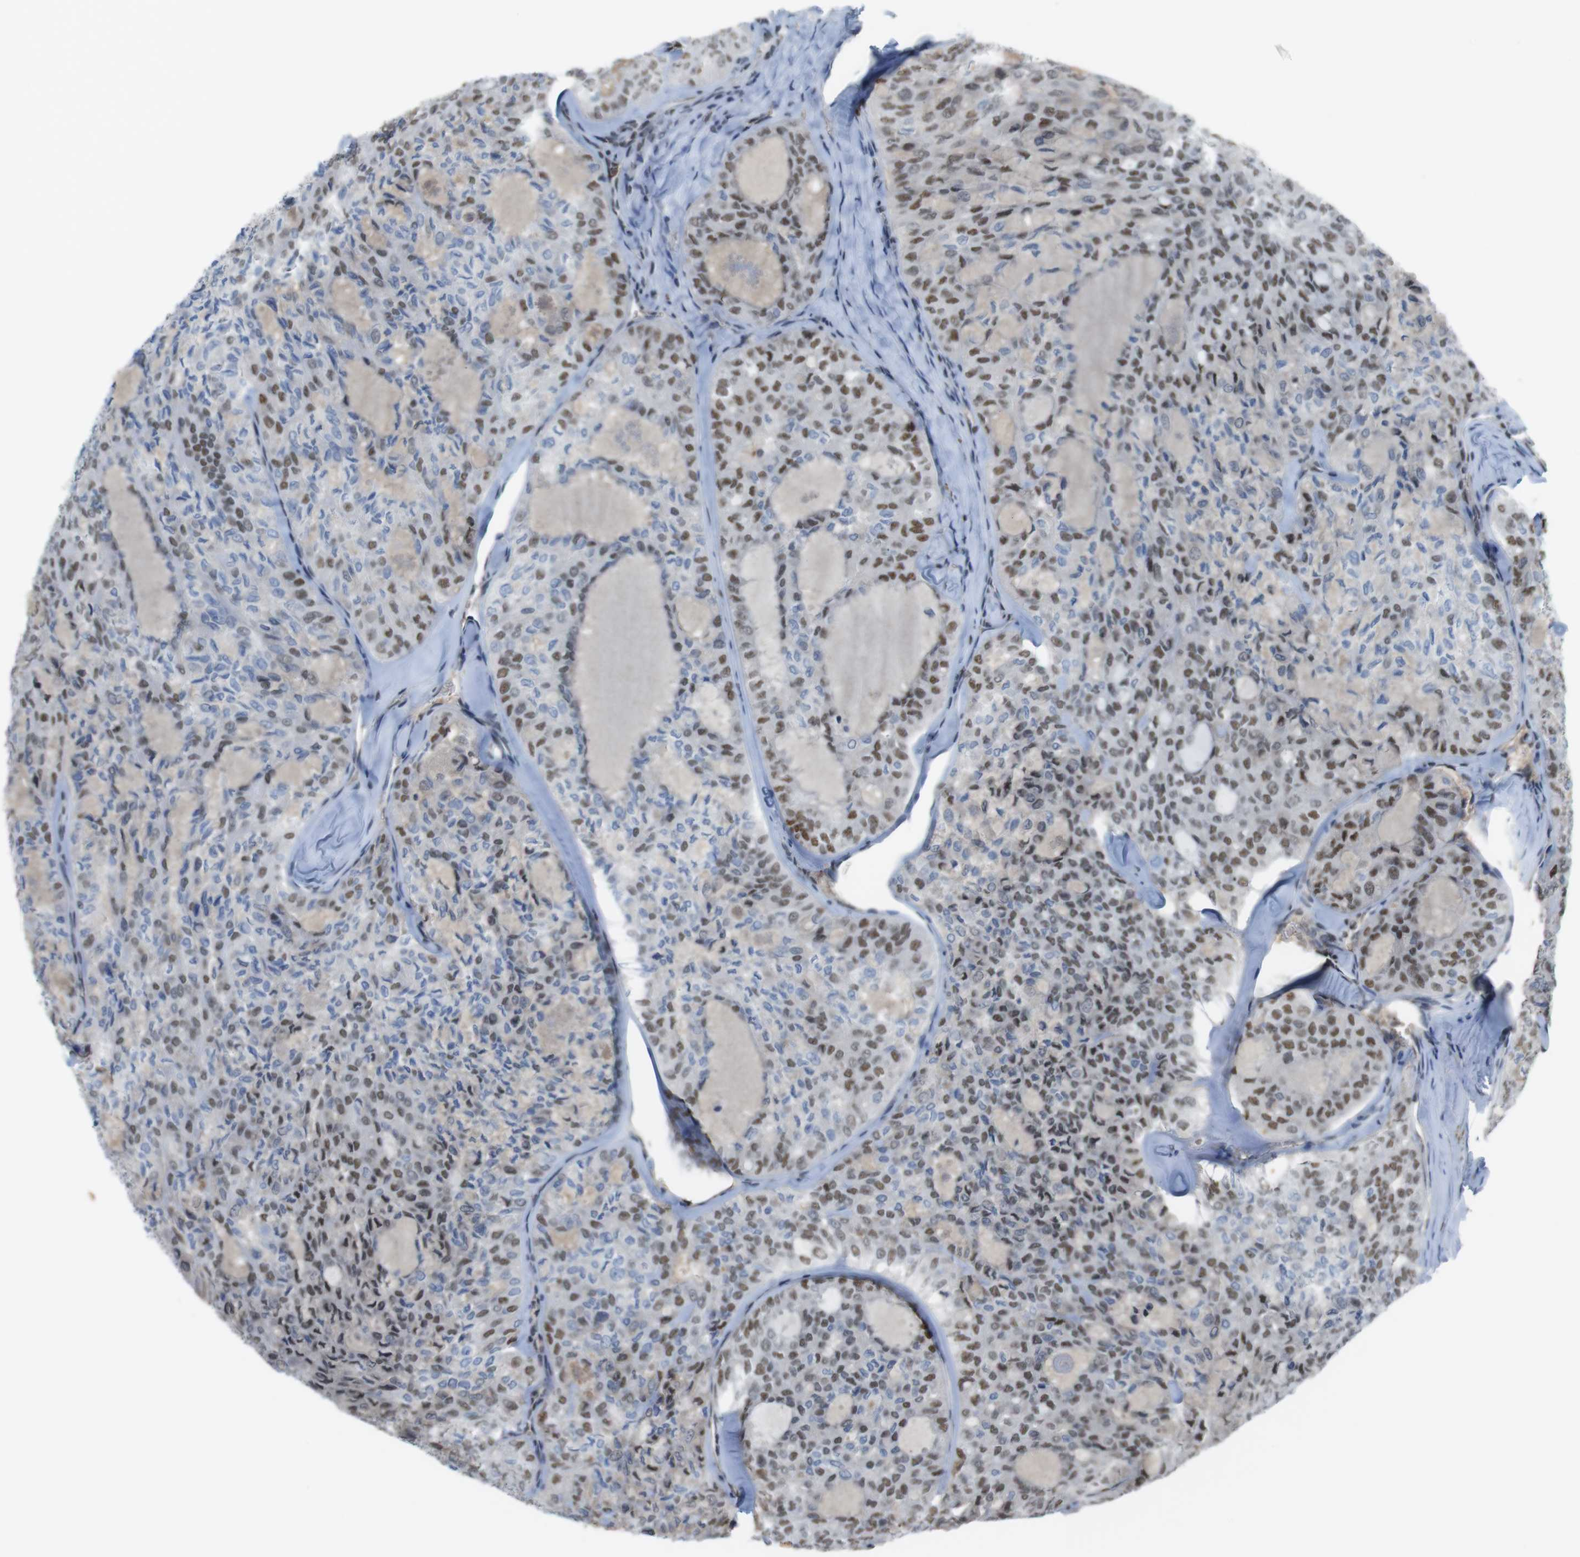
{"staining": {"intensity": "moderate", "quantity": ">75%", "location": "nuclear"}, "tissue": "thyroid cancer", "cell_type": "Tumor cells", "image_type": "cancer", "snomed": [{"axis": "morphology", "description": "Follicular adenoma carcinoma, NOS"}, {"axis": "topography", "description": "Thyroid gland"}], "caption": "High-magnification brightfield microscopy of follicular adenoma carcinoma (thyroid) stained with DAB (3,3'-diaminobenzidine) (brown) and counterstained with hematoxylin (blue). tumor cells exhibit moderate nuclear staining is identified in approximately>75% of cells.", "gene": "SUB1", "patient": {"sex": "male", "age": 75}}